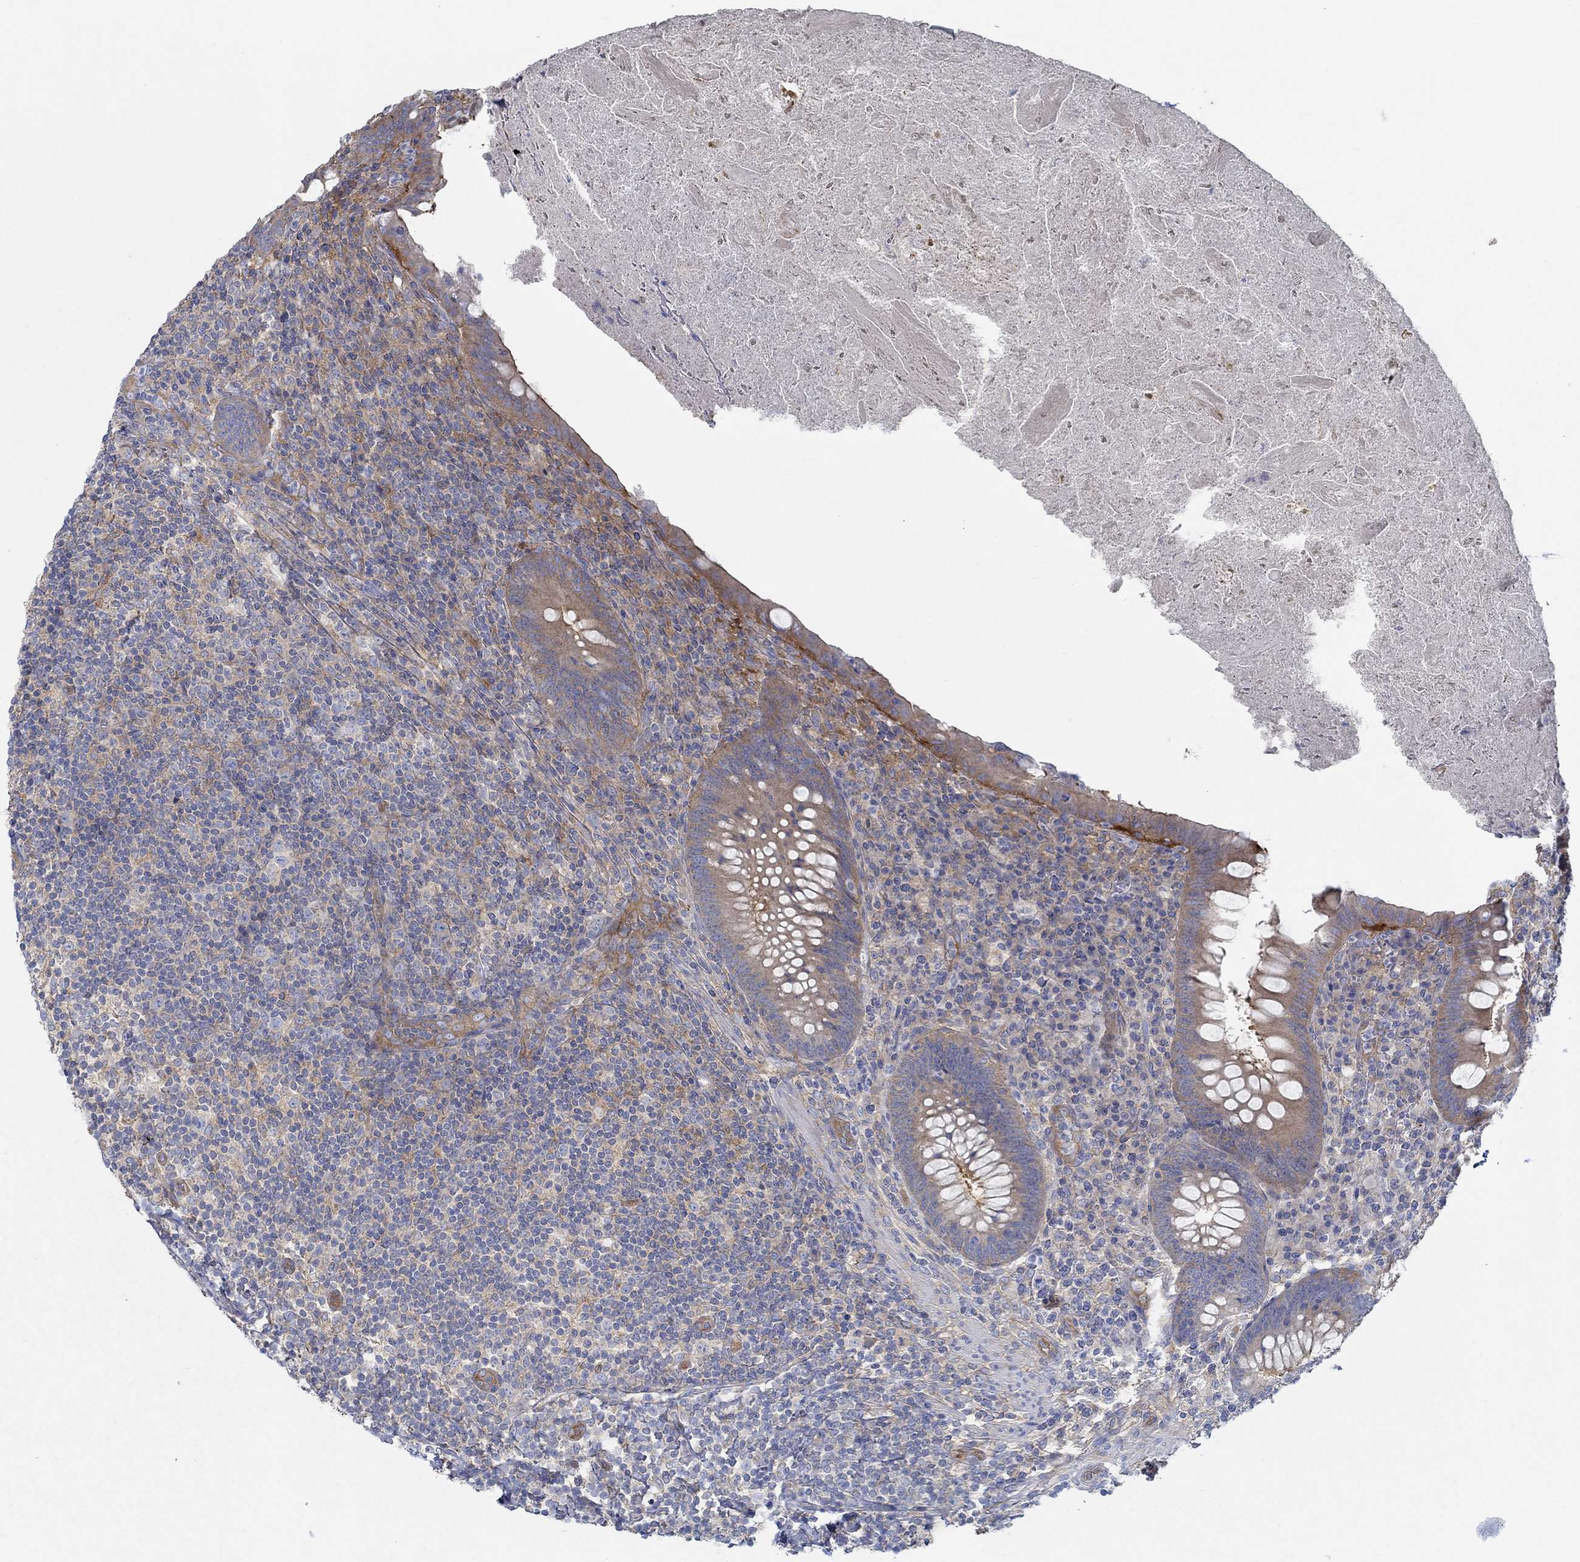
{"staining": {"intensity": "moderate", "quantity": "25%-75%", "location": "cytoplasmic/membranous"}, "tissue": "appendix", "cell_type": "Glandular cells", "image_type": "normal", "snomed": [{"axis": "morphology", "description": "Normal tissue, NOS"}, {"axis": "topography", "description": "Appendix"}], "caption": "Protein expression analysis of benign human appendix reveals moderate cytoplasmic/membranous expression in about 25%-75% of glandular cells.", "gene": "SPAG9", "patient": {"sex": "male", "age": 47}}